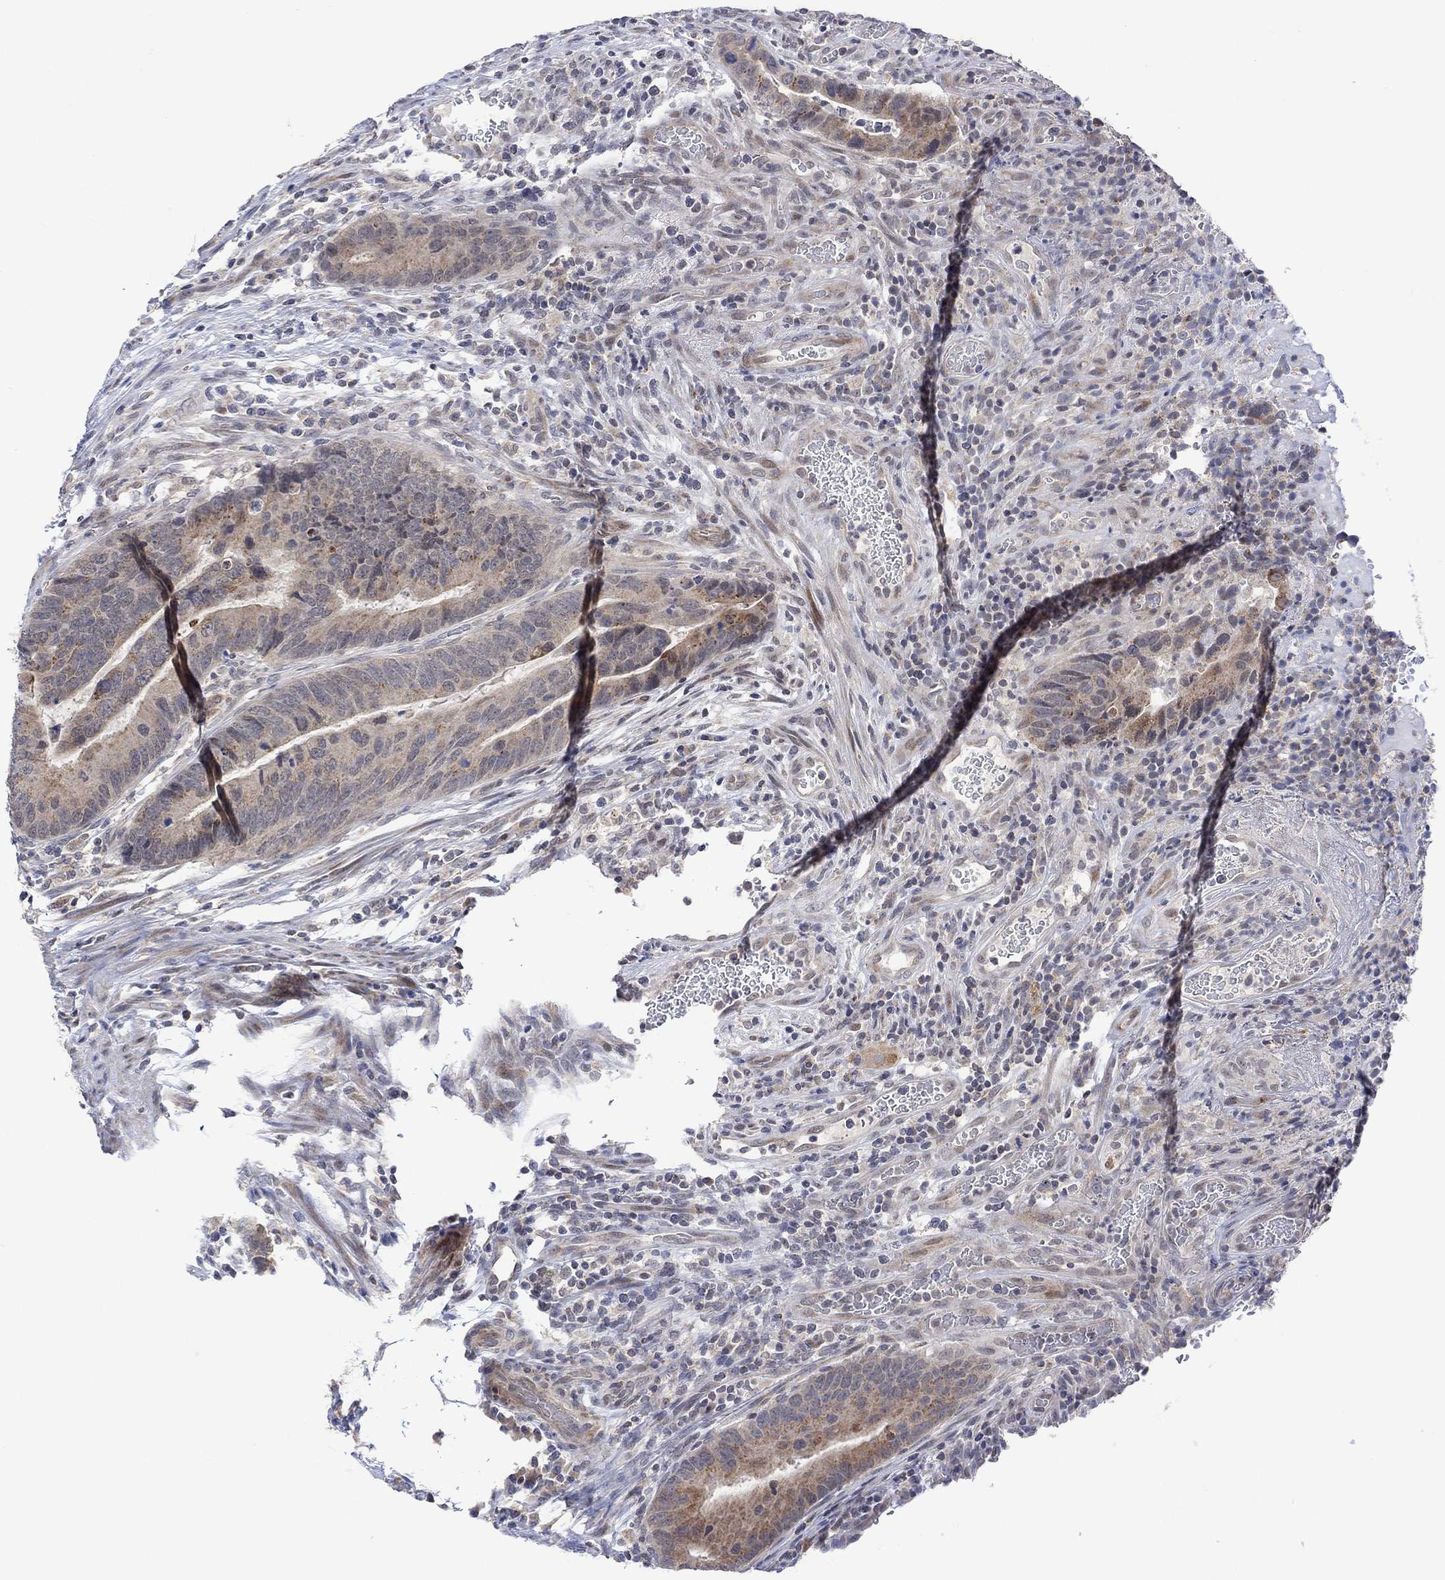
{"staining": {"intensity": "moderate", "quantity": "<25%", "location": "cytoplasmic/membranous"}, "tissue": "colorectal cancer", "cell_type": "Tumor cells", "image_type": "cancer", "snomed": [{"axis": "morphology", "description": "Adenocarcinoma, NOS"}, {"axis": "topography", "description": "Colon"}], "caption": "About <25% of tumor cells in adenocarcinoma (colorectal) demonstrate moderate cytoplasmic/membranous protein expression as visualized by brown immunohistochemical staining.", "gene": "SLC48A1", "patient": {"sex": "female", "age": 56}}